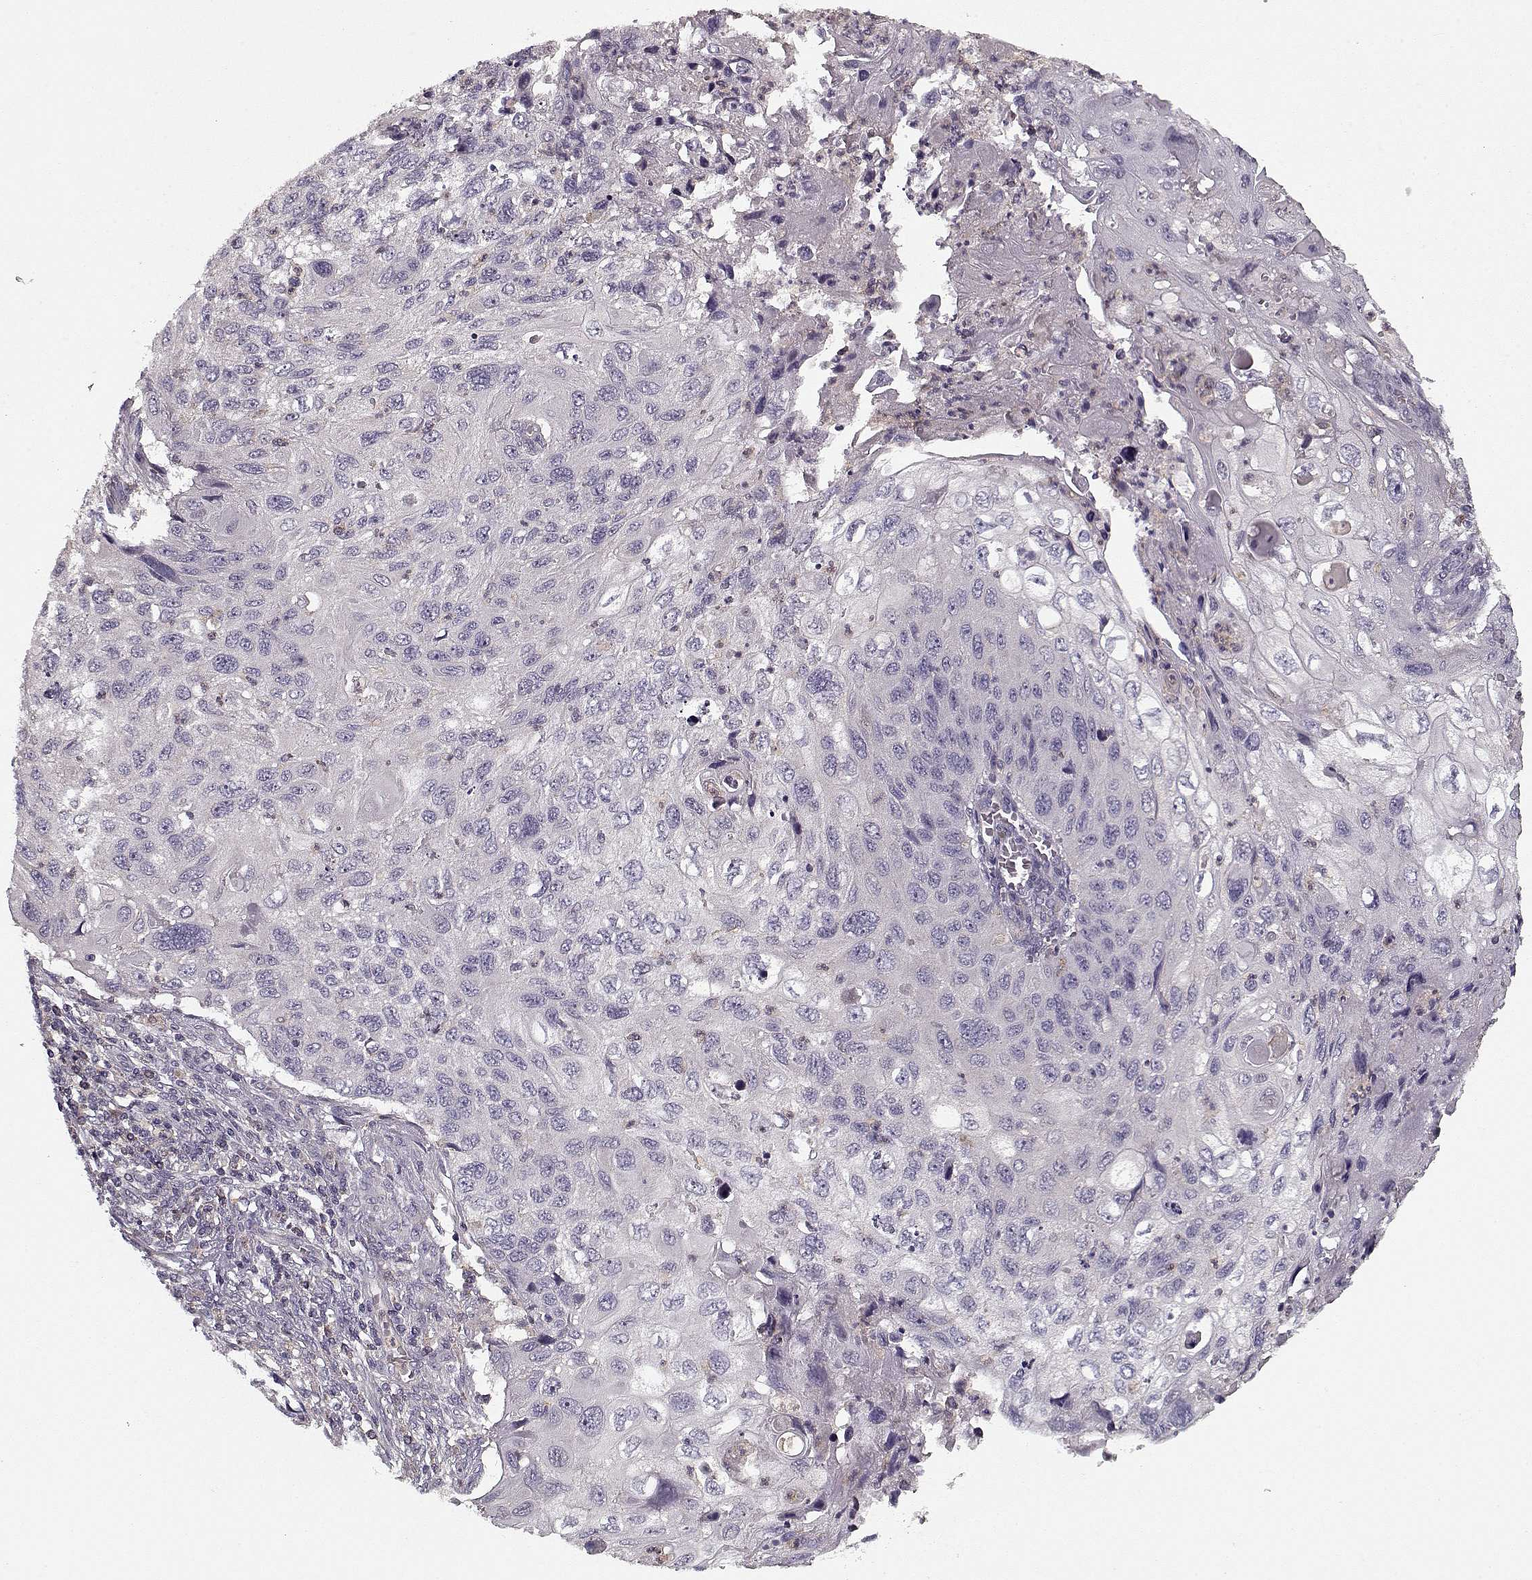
{"staining": {"intensity": "negative", "quantity": "none", "location": "none"}, "tissue": "cervical cancer", "cell_type": "Tumor cells", "image_type": "cancer", "snomed": [{"axis": "morphology", "description": "Squamous cell carcinoma, NOS"}, {"axis": "topography", "description": "Cervix"}], "caption": "Tumor cells are negative for brown protein staining in cervical squamous cell carcinoma.", "gene": "UNC13D", "patient": {"sex": "female", "age": 70}}